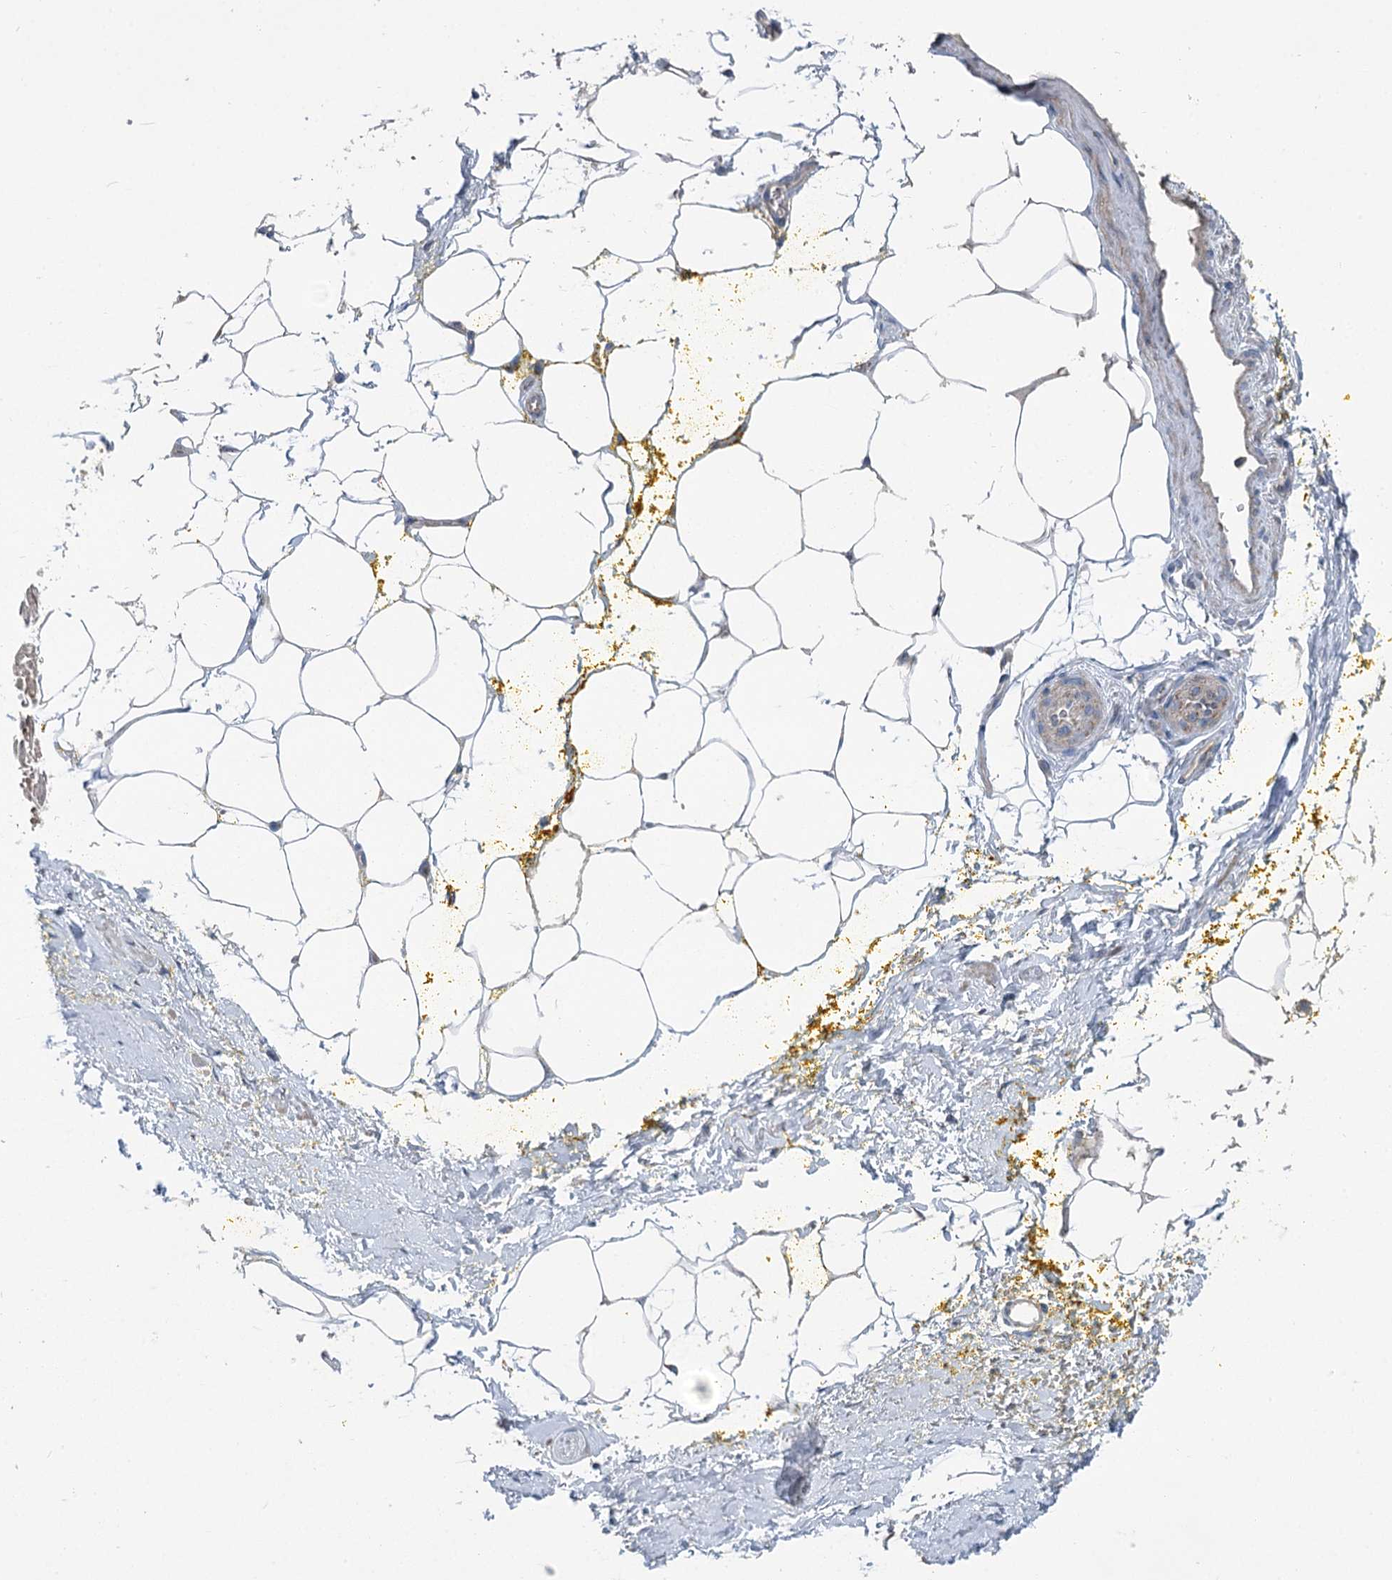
{"staining": {"intensity": "weak", "quantity": ">75%", "location": "cytoplasmic/membranous"}, "tissue": "adipose tissue", "cell_type": "Adipocytes", "image_type": "normal", "snomed": [{"axis": "morphology", "description": "Normal tissue, NOS"}, {"axis": "morphology", "description": "Adenocarcinoma, Low grade"}, {"axis": "topography", "description": "Prostate"}, {"axis": "topography", "description": "Peripheral nerve tissue"}], "caption": "A photomicrograph of human adipose tissue stained for a protein demonstrates weak cytoplasmic/membranous brown staining in adipocytes.", "gene": "MARK2", "patient": {"sex": "male", "age": 63}}